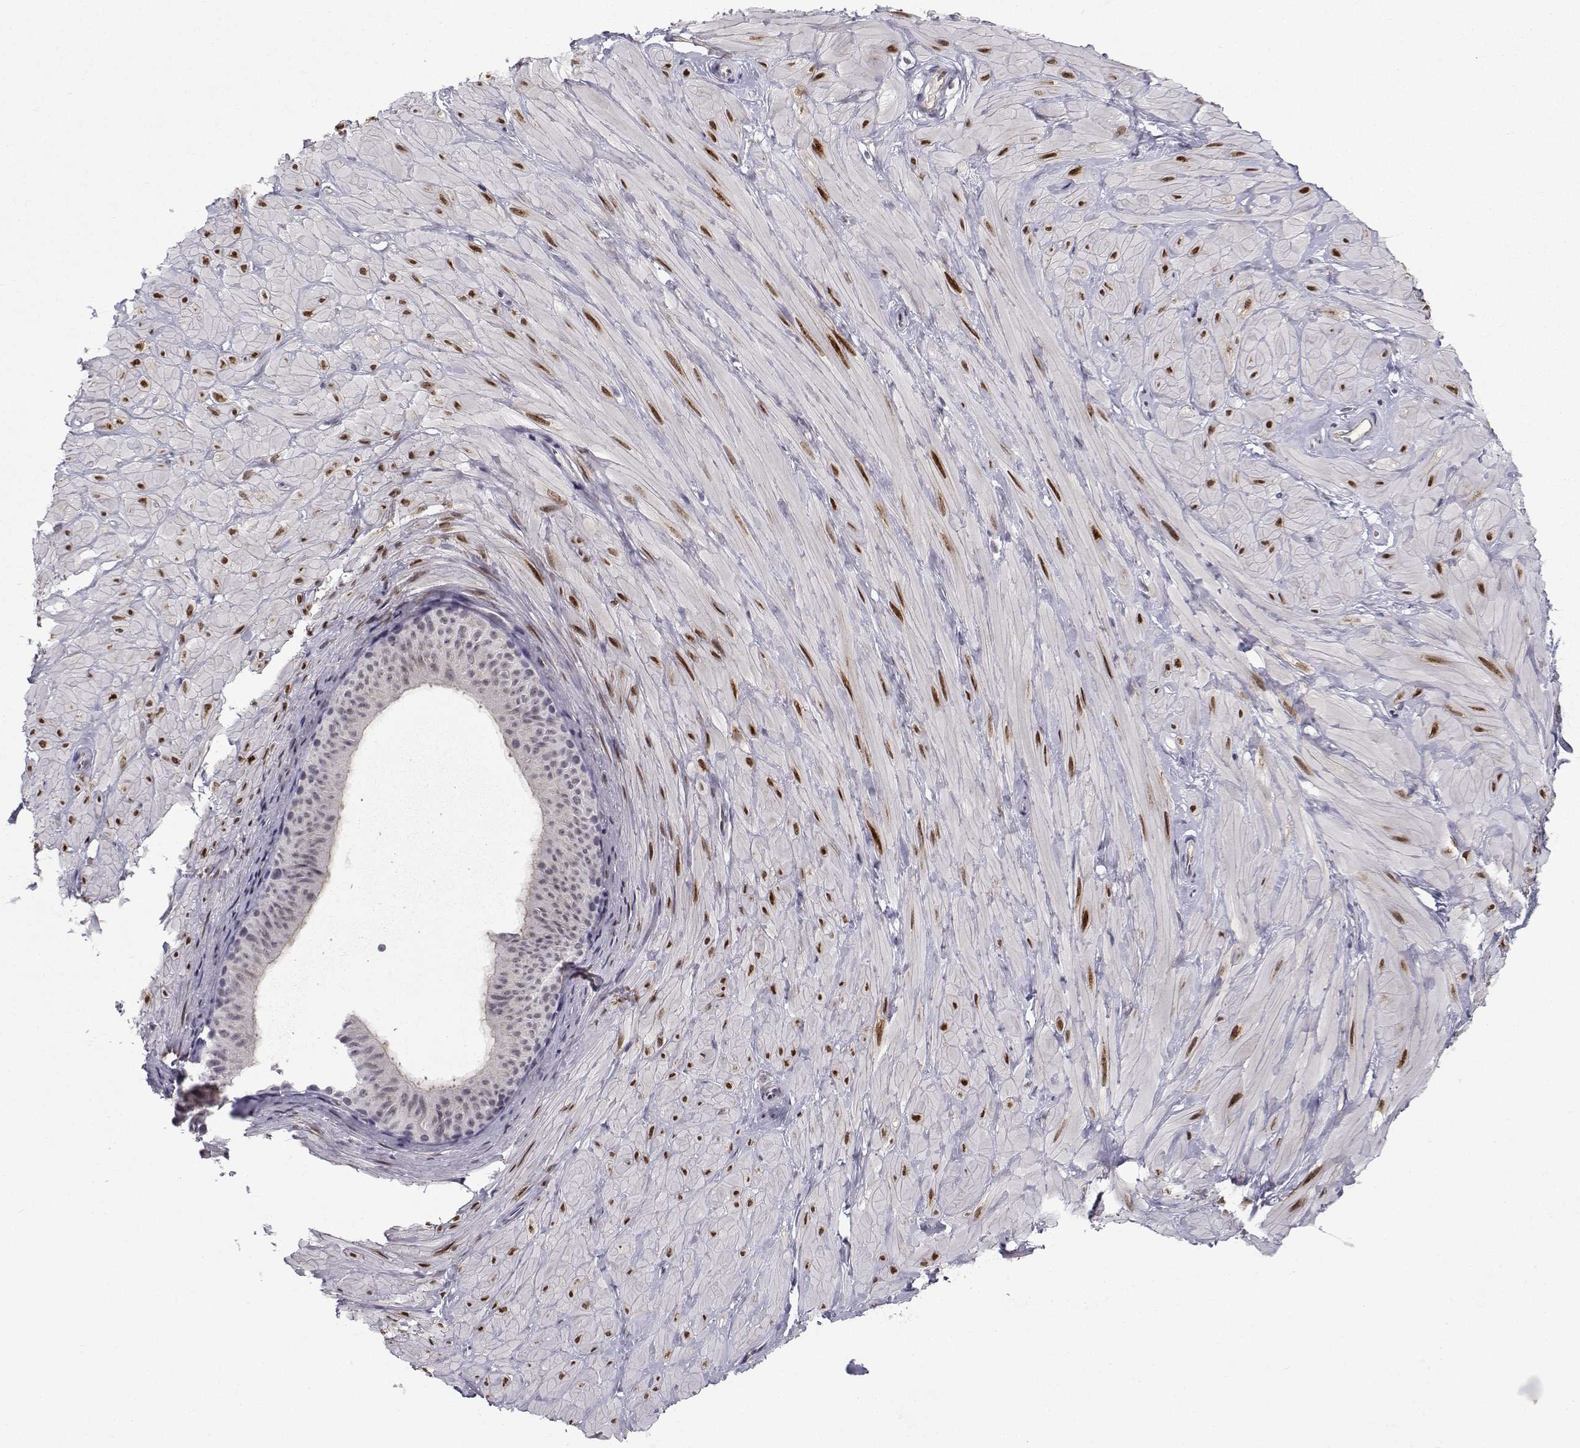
{"staining": {"intensity": "negative", "quantity": "none", "location": "none"}, "tissue": "adipose tissue", "cell_type": "Adipocytes", "image_type": "normal", "snomed": [{"axis": "morphology", "description": "Normal tissue, NOS"}, {"axis": "topography", "description": "Smooth muscle"}, {"axis": "topography", "description": "Peripheral nerve tissue"}], "caption": "The histopathology image displays no significant expression in adipocytes of adipose tissue.", "gene": "RBM24", "patient": {"sex": "male", "age": 22}}